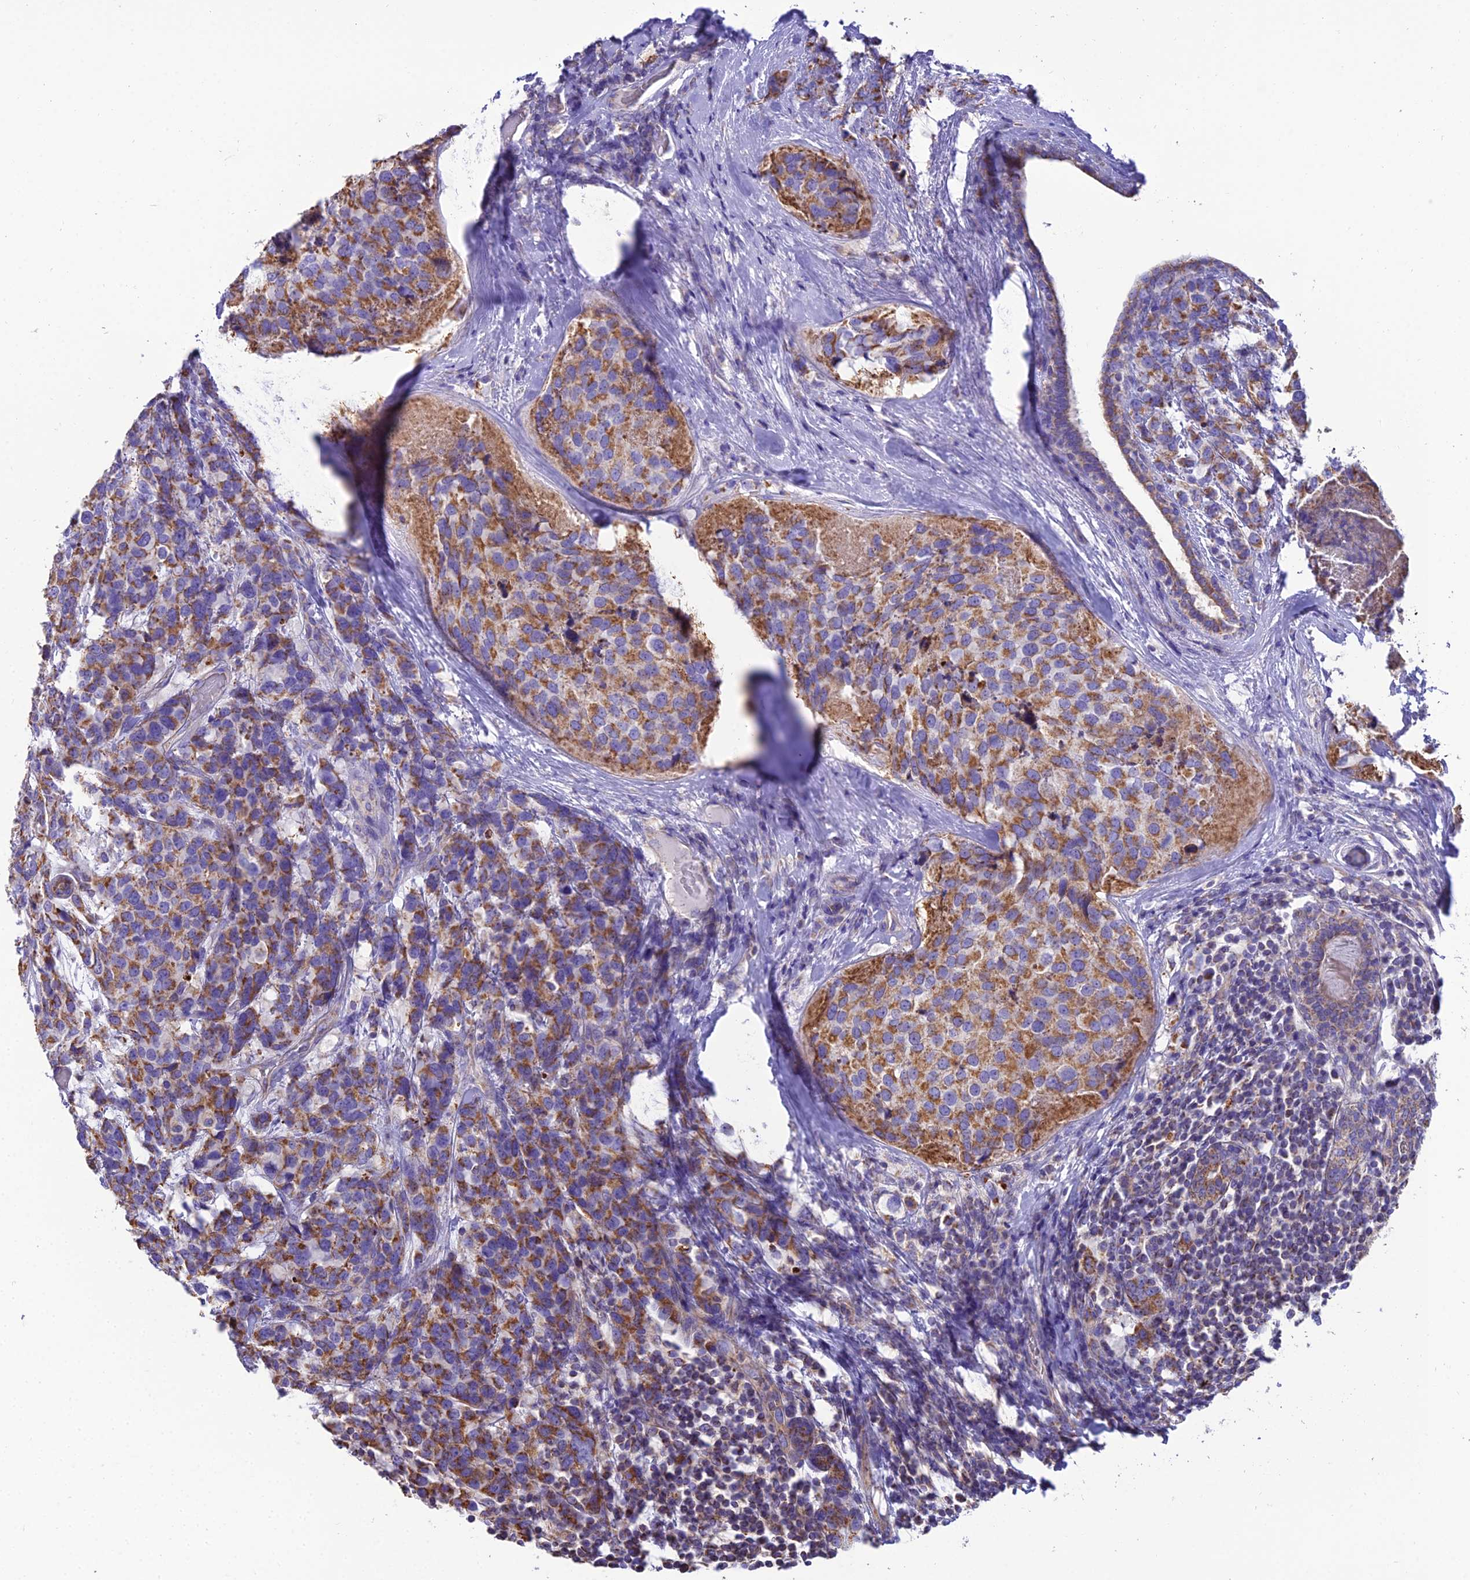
{"staining": {"intensity": "moderate", "quantity": ">75%", "location": "cytoplasmic/membranous"}, "tissue": "breast cancer", "cell_type": "Tumor cells", "image_type": "cancer", "snomed": [{"axis": "morphology", "description": "Lobular carcinoma"}, {"axis": "topography", "description": "Breast"}], "caption": "Immunohistochemical staining of lobular carcinoma (breast) exhibits moderate cytoplasmic/membranous protein staining in about >75% of tumor cells.", "gene": "GPD1", "patient": {"sex": "female", "age": 59}}